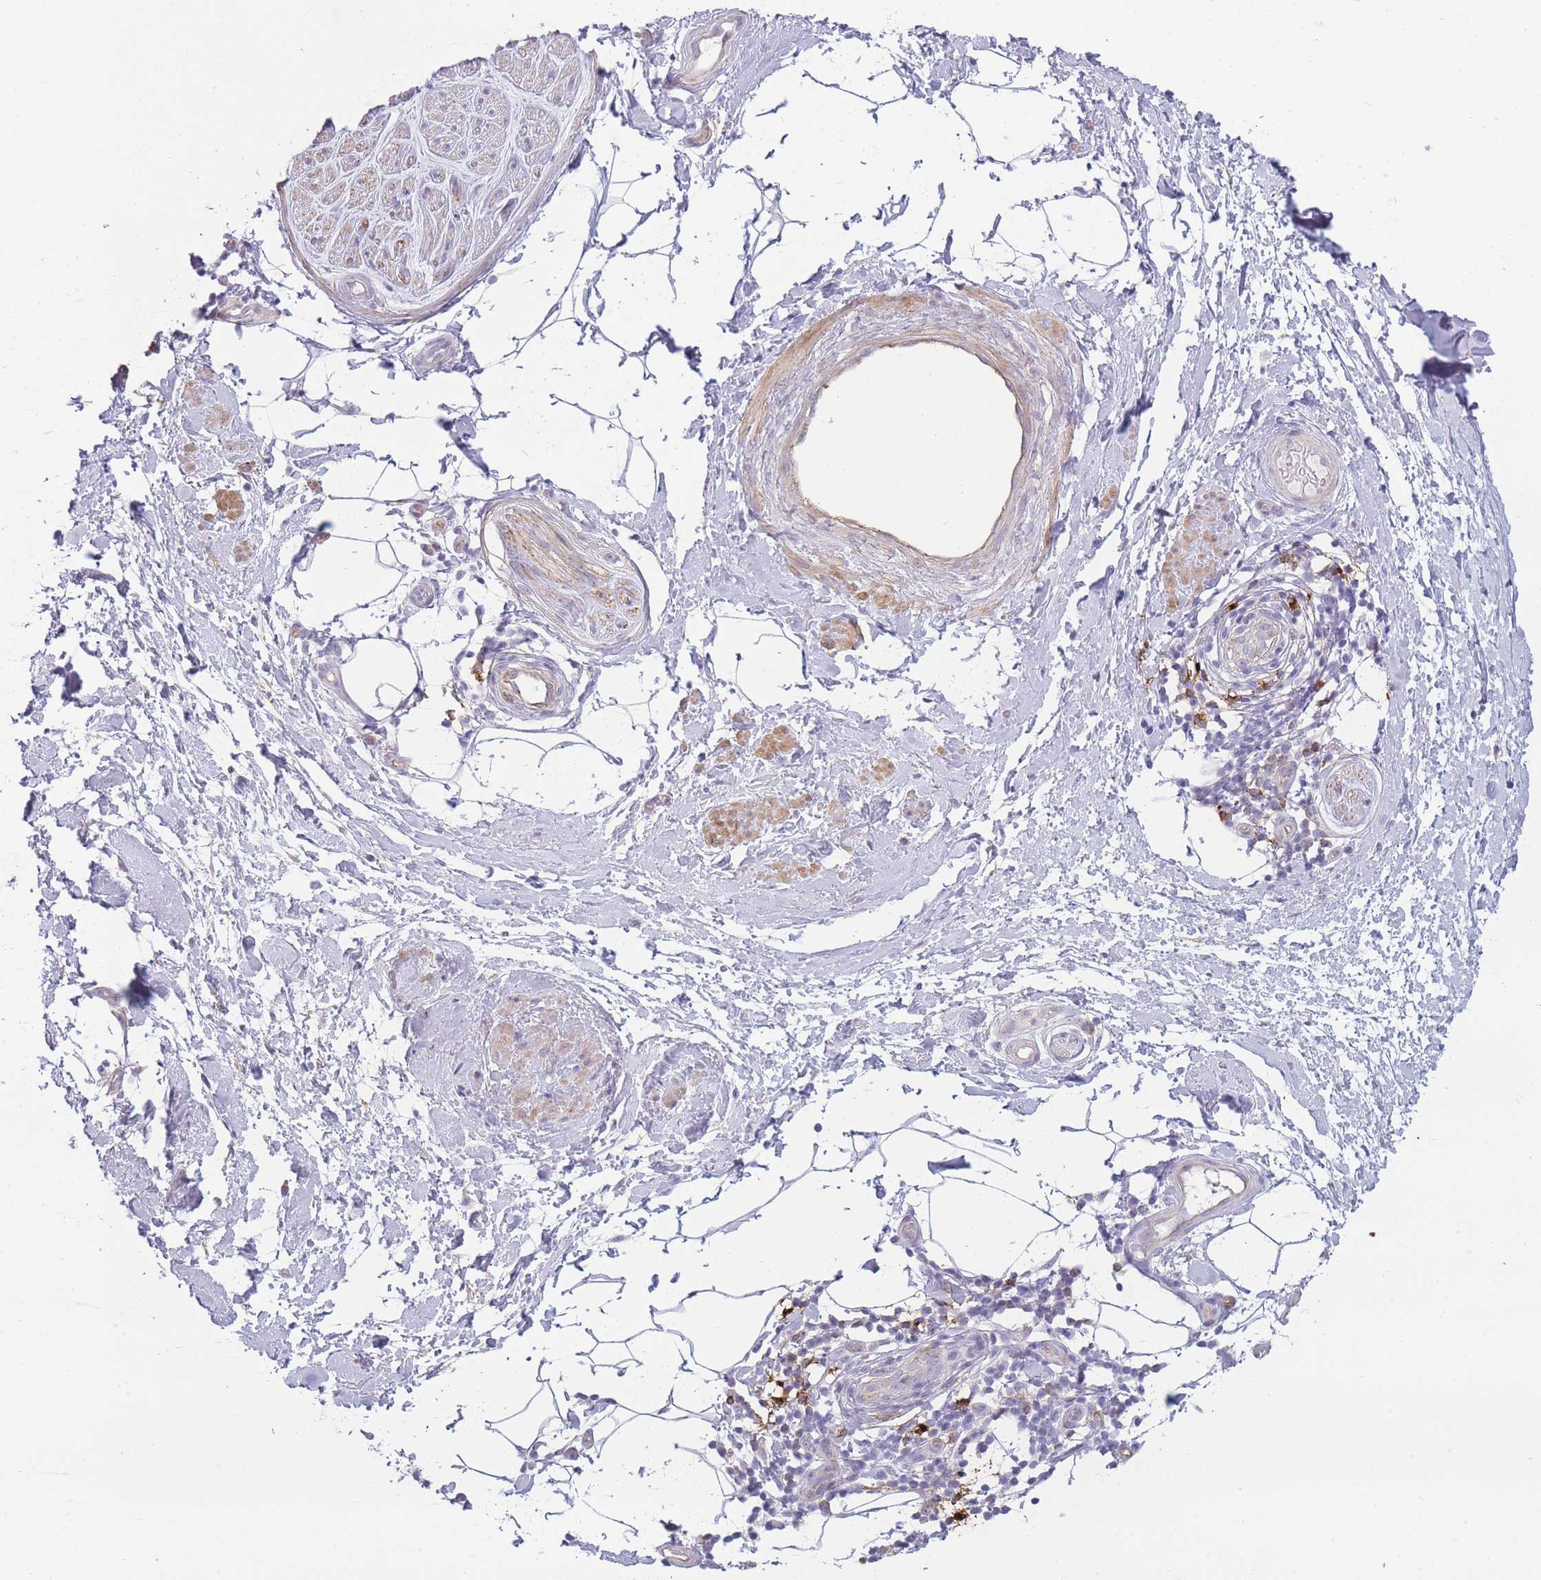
{"staining": {"intensity": "negative", "quantity": "none", "location": "none"}, "tissue": "adipose tissue", "cell_type": "Adipocytes", "image_type": "normal", "snomed": [{"axis": "morphology", "description": "Normal tissue, NOS"}, {"axis": "topography", "description": "Soft tissue"}, {"axis": "topography", "description": "Adipose tissue"}, {"axis": "topography", "description": "Vascular tissue"}, {"axis": "topography", "description": "Peripheral nerve tissue"}], "caption": "Adipocytes are negative for protein expression in benign human adipose tissue.", "gene": "UTP14A", "patient": {"sex": "male", "age": 74}}